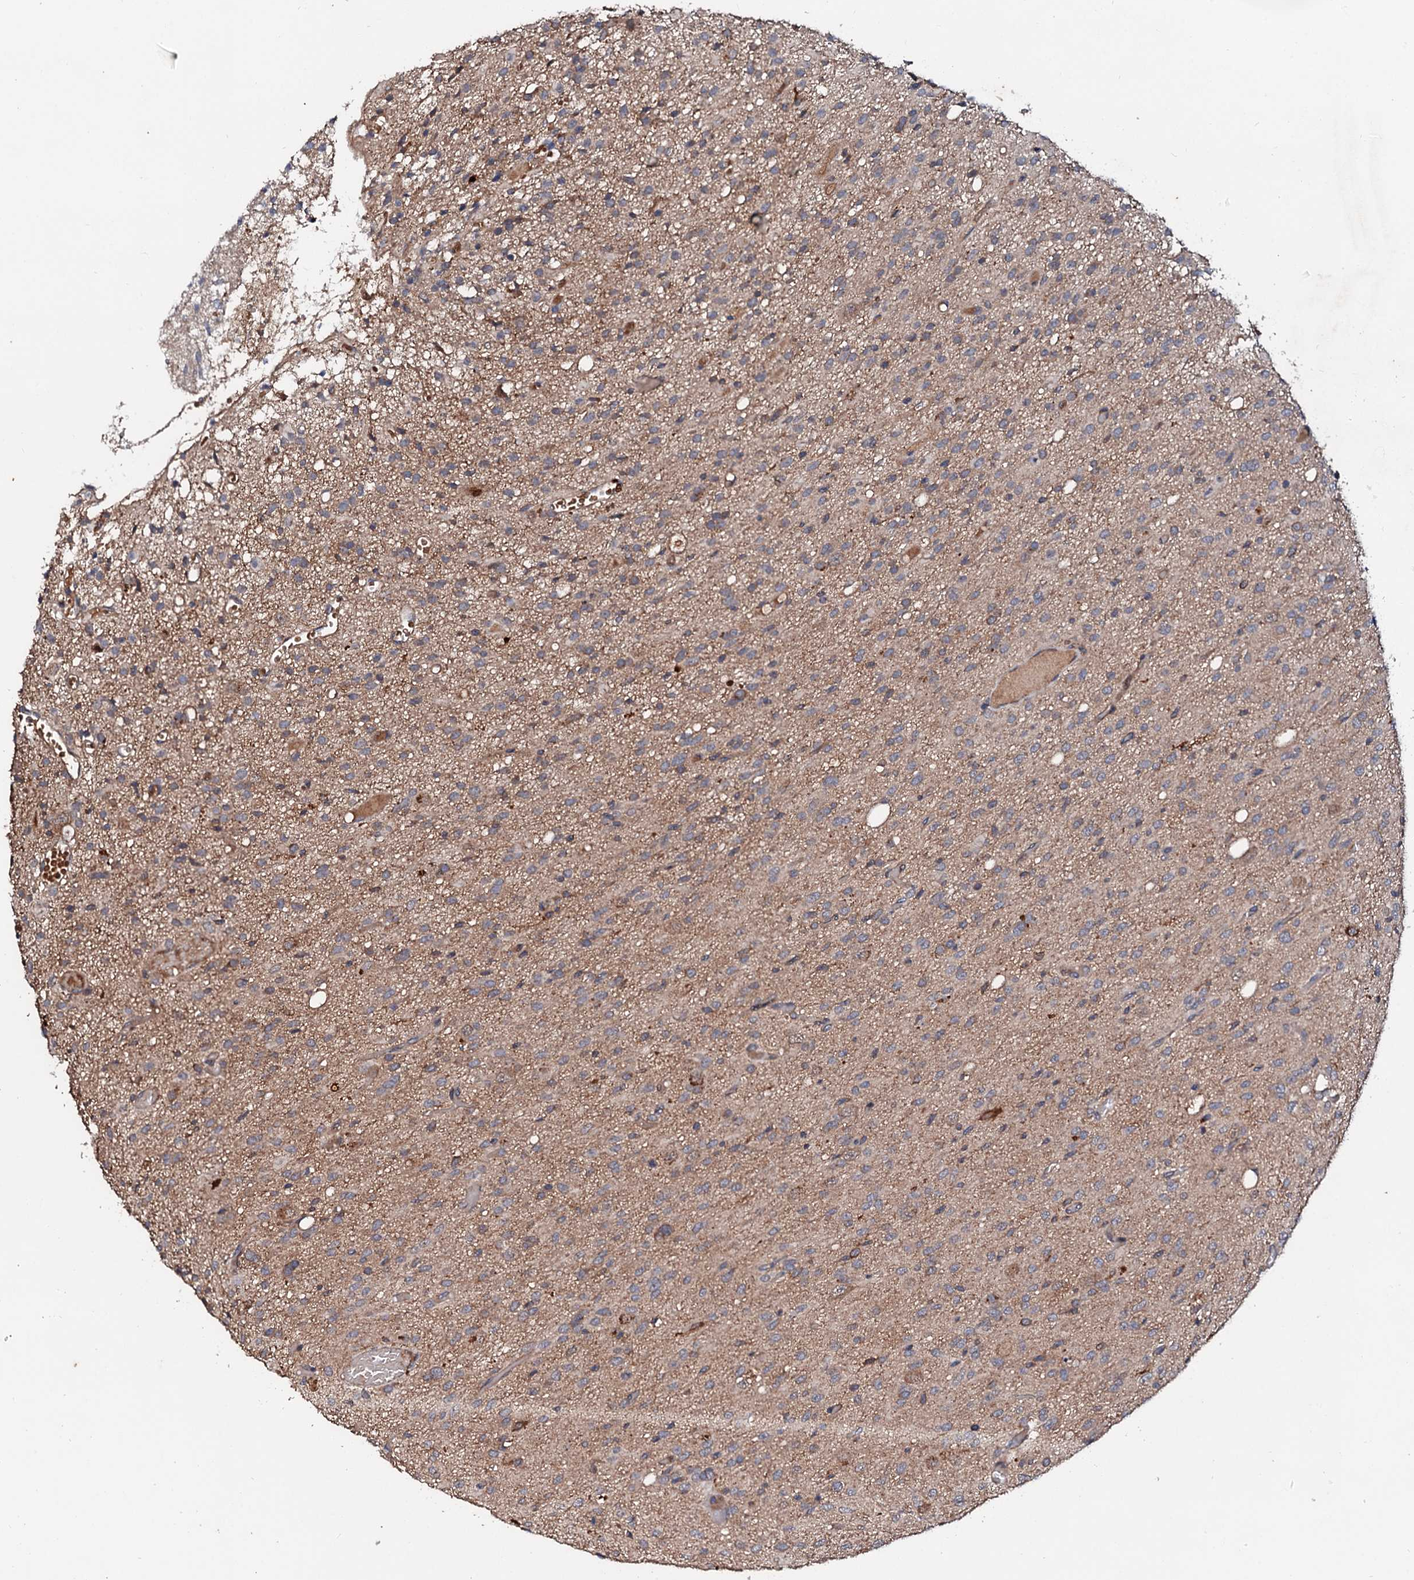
{"staining": {"intensity": "weak", "quantity": "<25%", "location": "cytoplasmic/membranous"}, "tissue": "glioma", "cell_type": "Tumor cells", "image_type": "cancer", "snomed": [{"axis": "morphology", "description": "Glioma, malignant, High grade"}, {"axis": "topography", "description": "Brain"}], "caption": "Protein analysis of malignant glioma (high-grade) shows no significant positivity in tumor cells.", "gene": "EXTL1", "patient": {"sex": "female", "age": 59}}